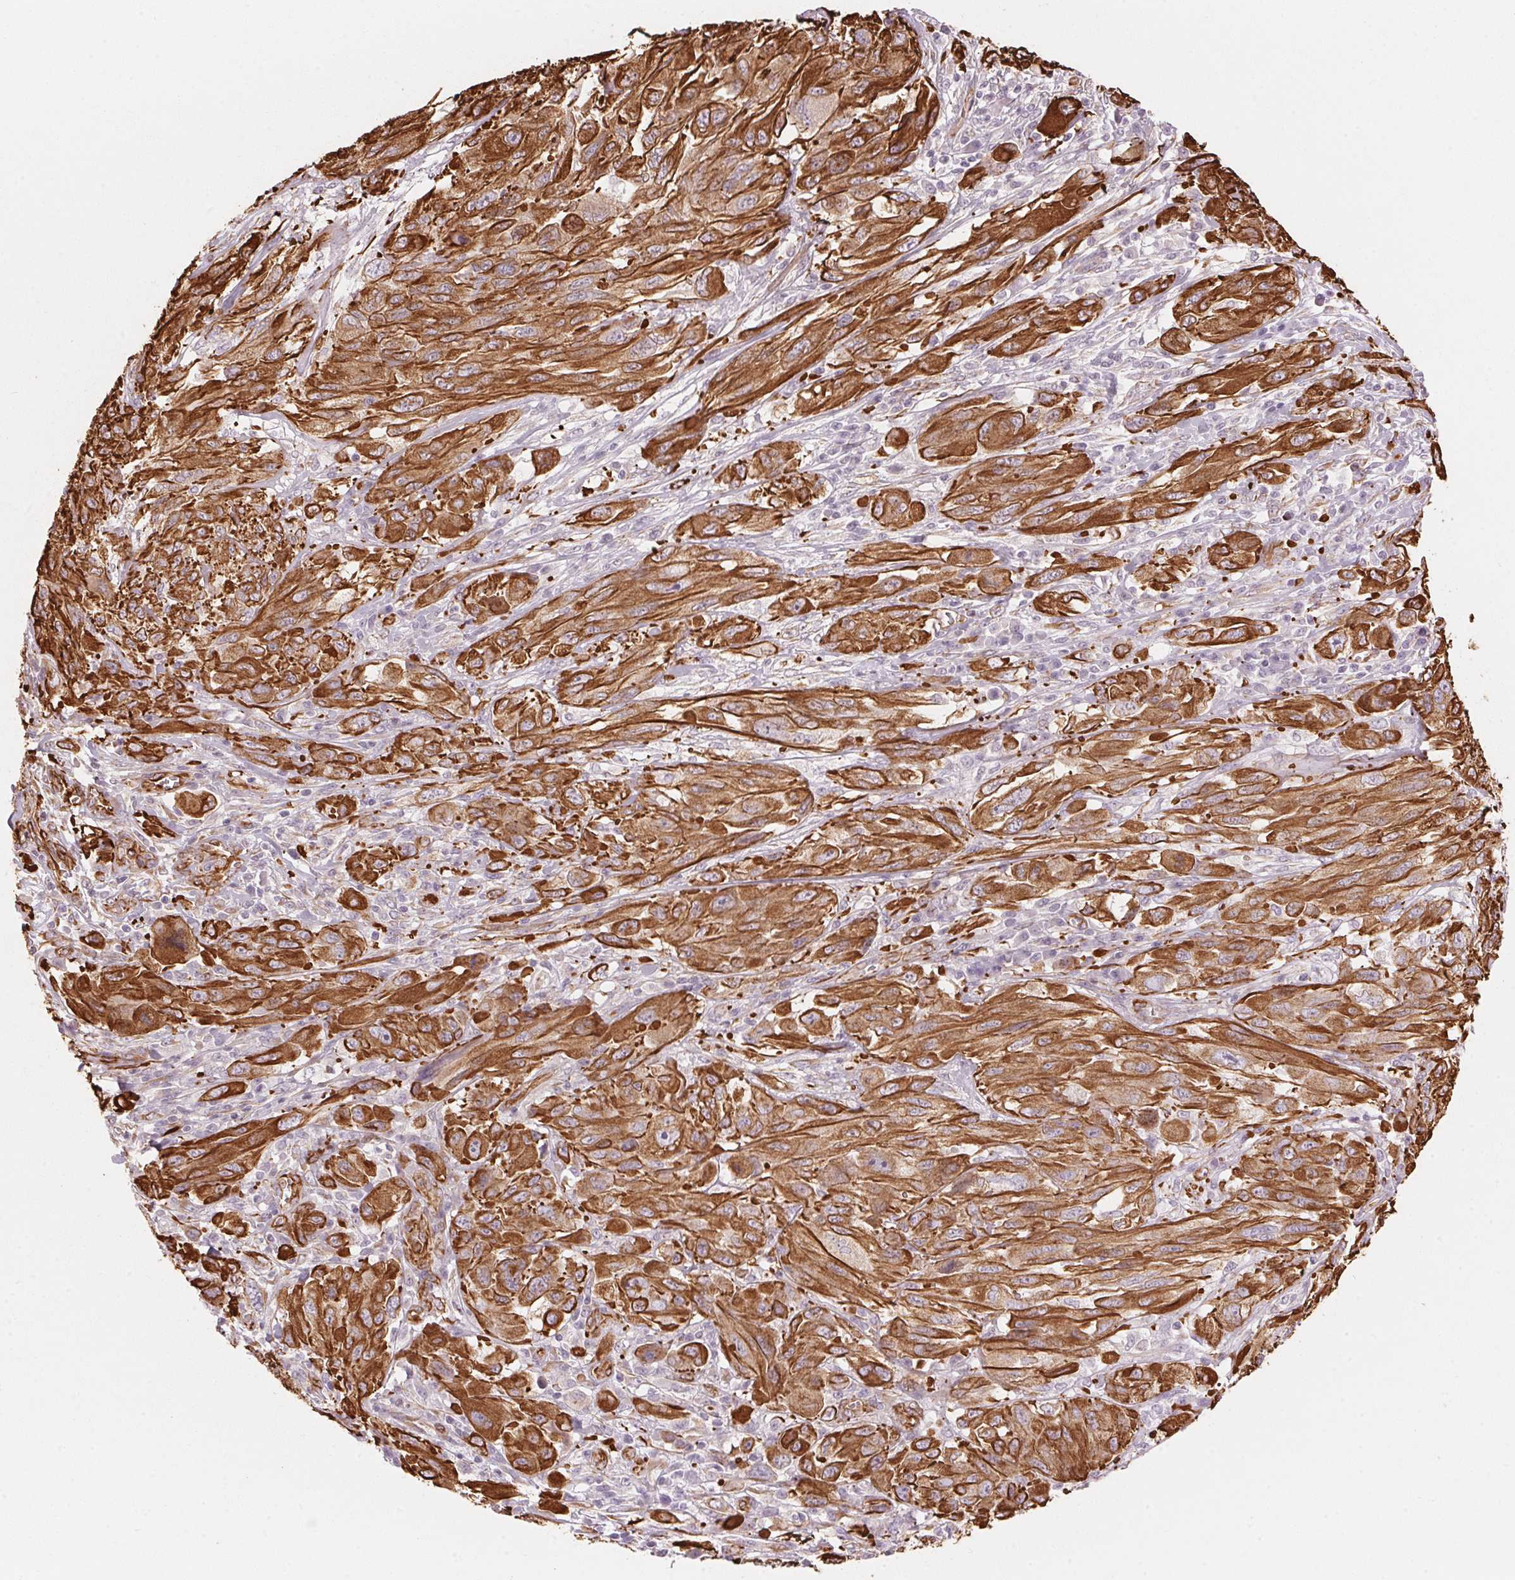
{"staining": {"intensity": "strong", "quantity": ">75%", "location": "cytoplasmic/membranous"}, "tissue": "melanoma", "cell_type": "Tumor cells", "image_type": "cancer", "snomed": [{"axis": "morphology", "description": "Malignant melanoma, NOS"}, {"axis": "topography", "description": "Skin"}], "caption": "Protein staining reveals strong cytoplasmic/membranous positivity in about >75% of tumor cells in melanoma.", "gene": "CLPS", "patient": {"sex": "female", "age": 91}}